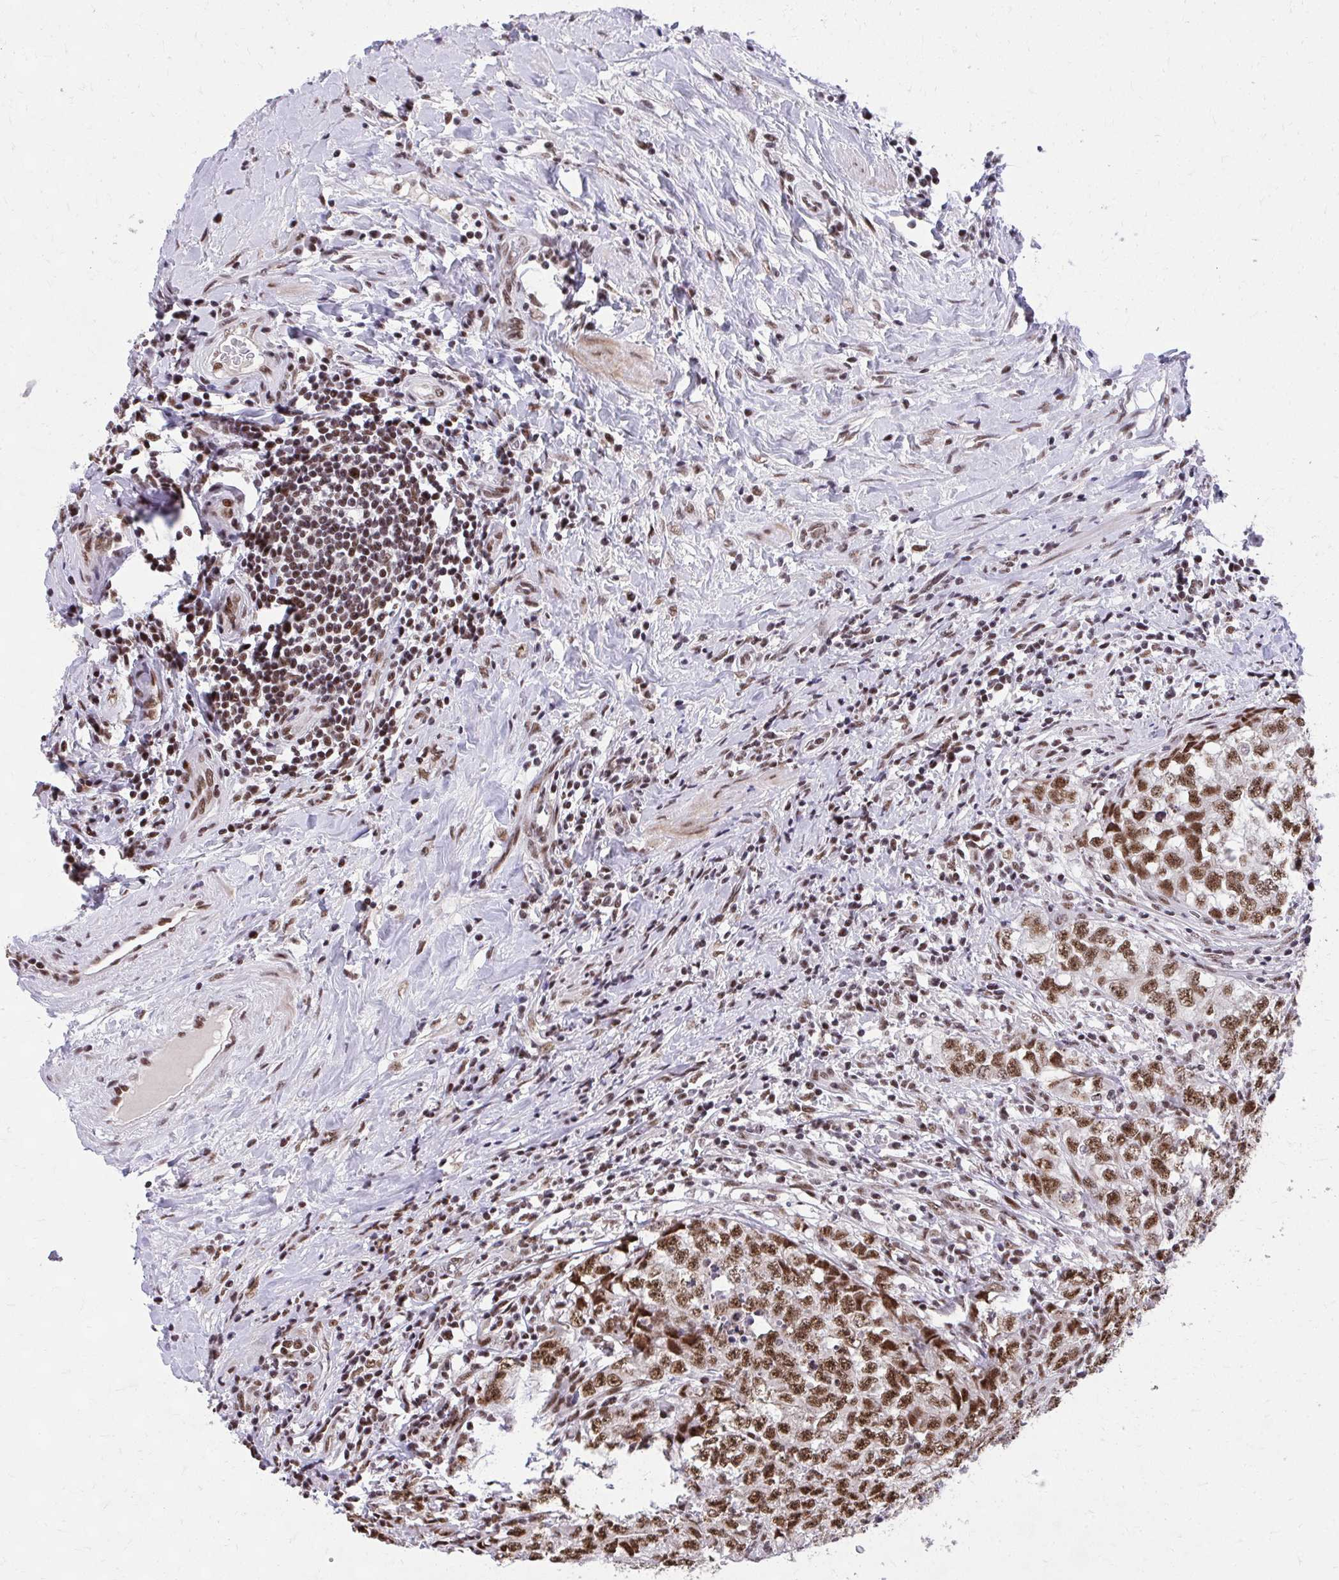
{"staining": {"intensity": "strong", "quantity": ">75%", "location": "nuclear"}, "tissue": "testis cancer", "cell_type": "Tumor cells", "image_type": "cancer", "snomed": [{"axis": "morphology", "description": "Seminoma, NOS"}, {"axis": "morphology", "description": "Carcinoma, Embryonal, NOS"}, {"axis": "topography", "description": "Testis"}], "caption": "Testis cancer stained with a protein marker displays strong staining in tumor cells.", "gene": "SYNE4", "patient": {"sex": "male", "age": 43}}